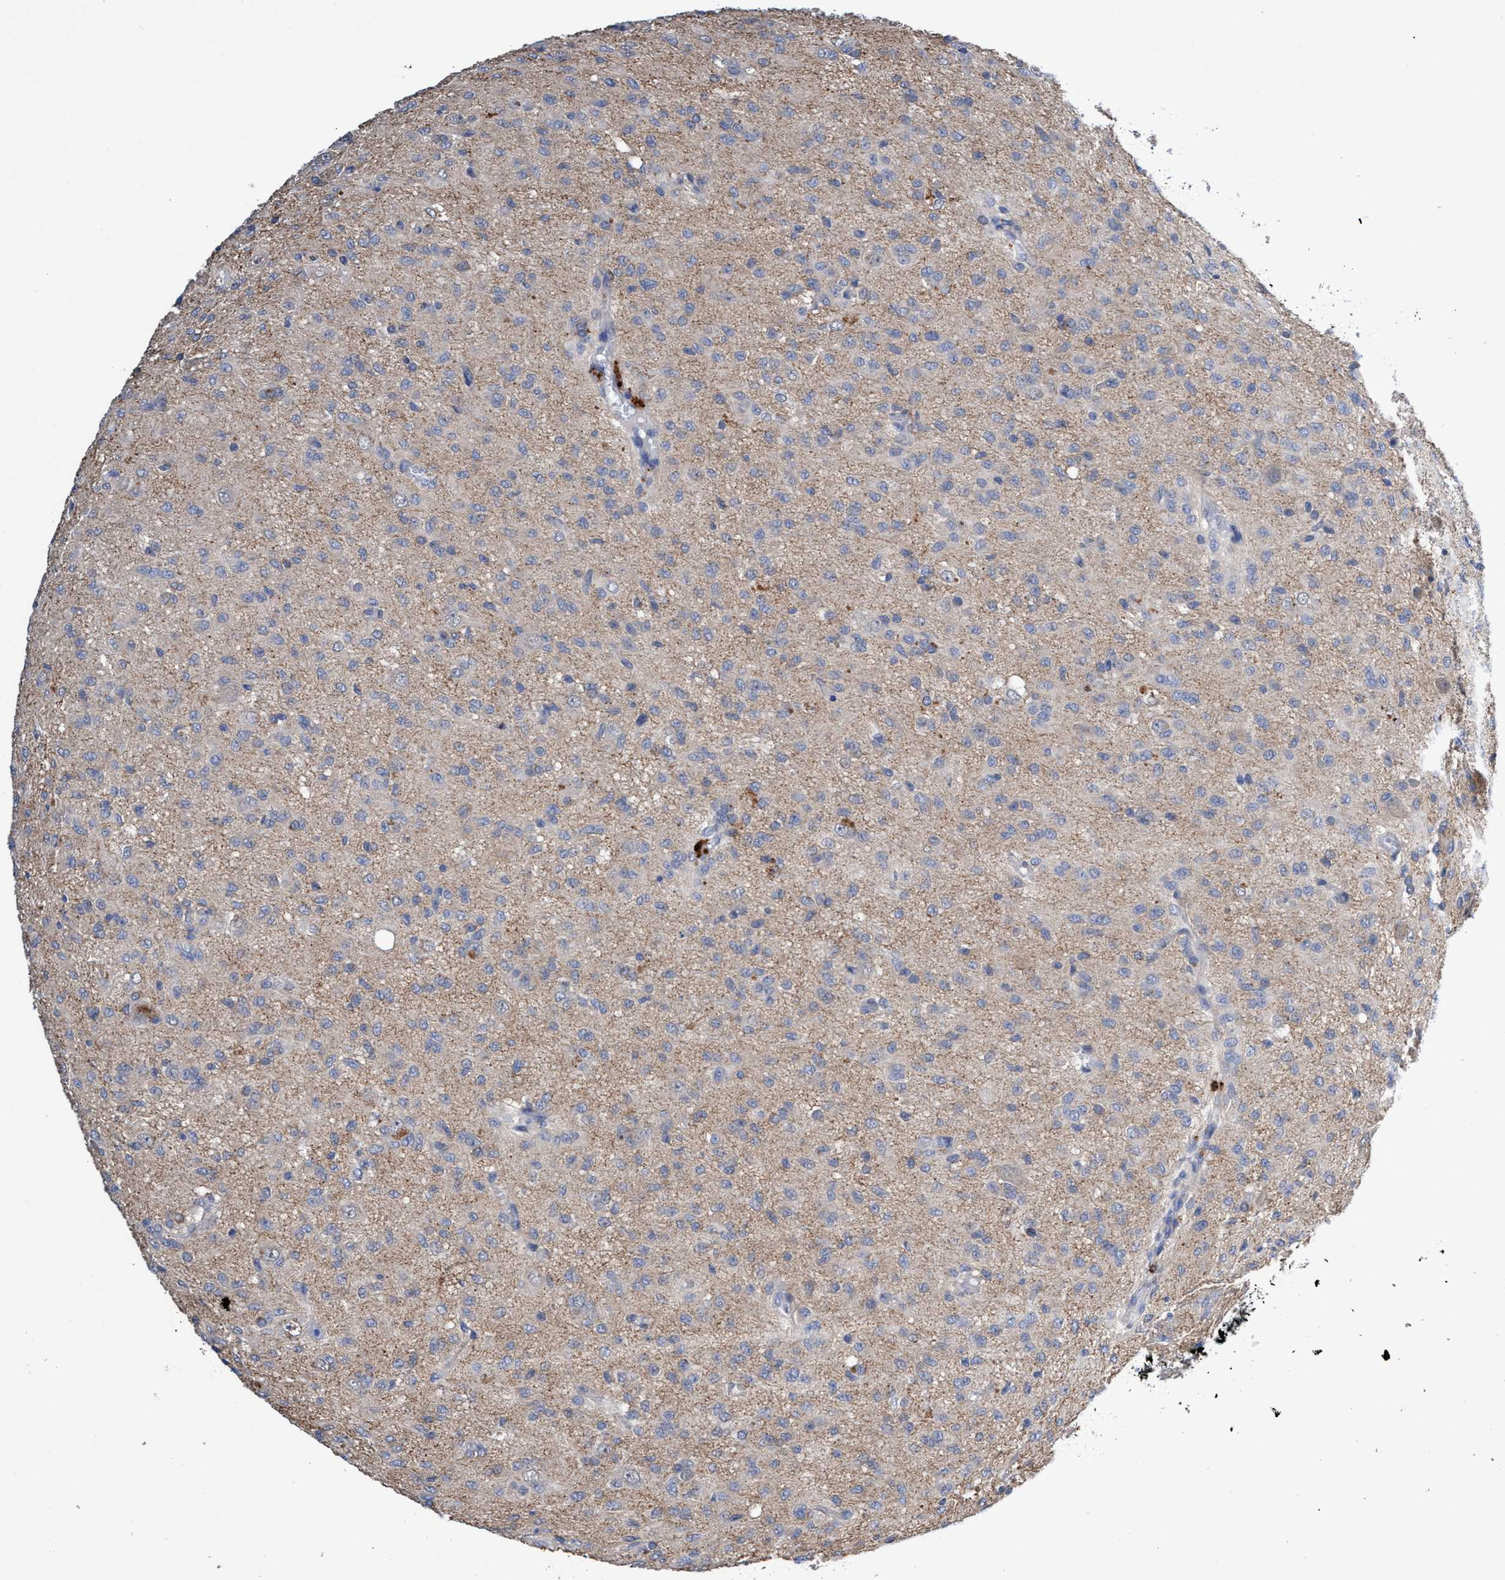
{"staining": {"intensity": "negative", "quantity": "none", "location": "none"}, "tissue": "glioma", "cell_type": "Tumor cells", "image_type": "cancer", "snomed": [{"axis": "morphology", "description": "Glioma, malignant, High grade"}, {"axis": "topography", "description": "Brain"}], "caption": "Immunohistochemical staining of human glioma displays no significant expression in tumor cells.", "gene": "SVEP1", "patient": {"sex": "female", "age": 59}}